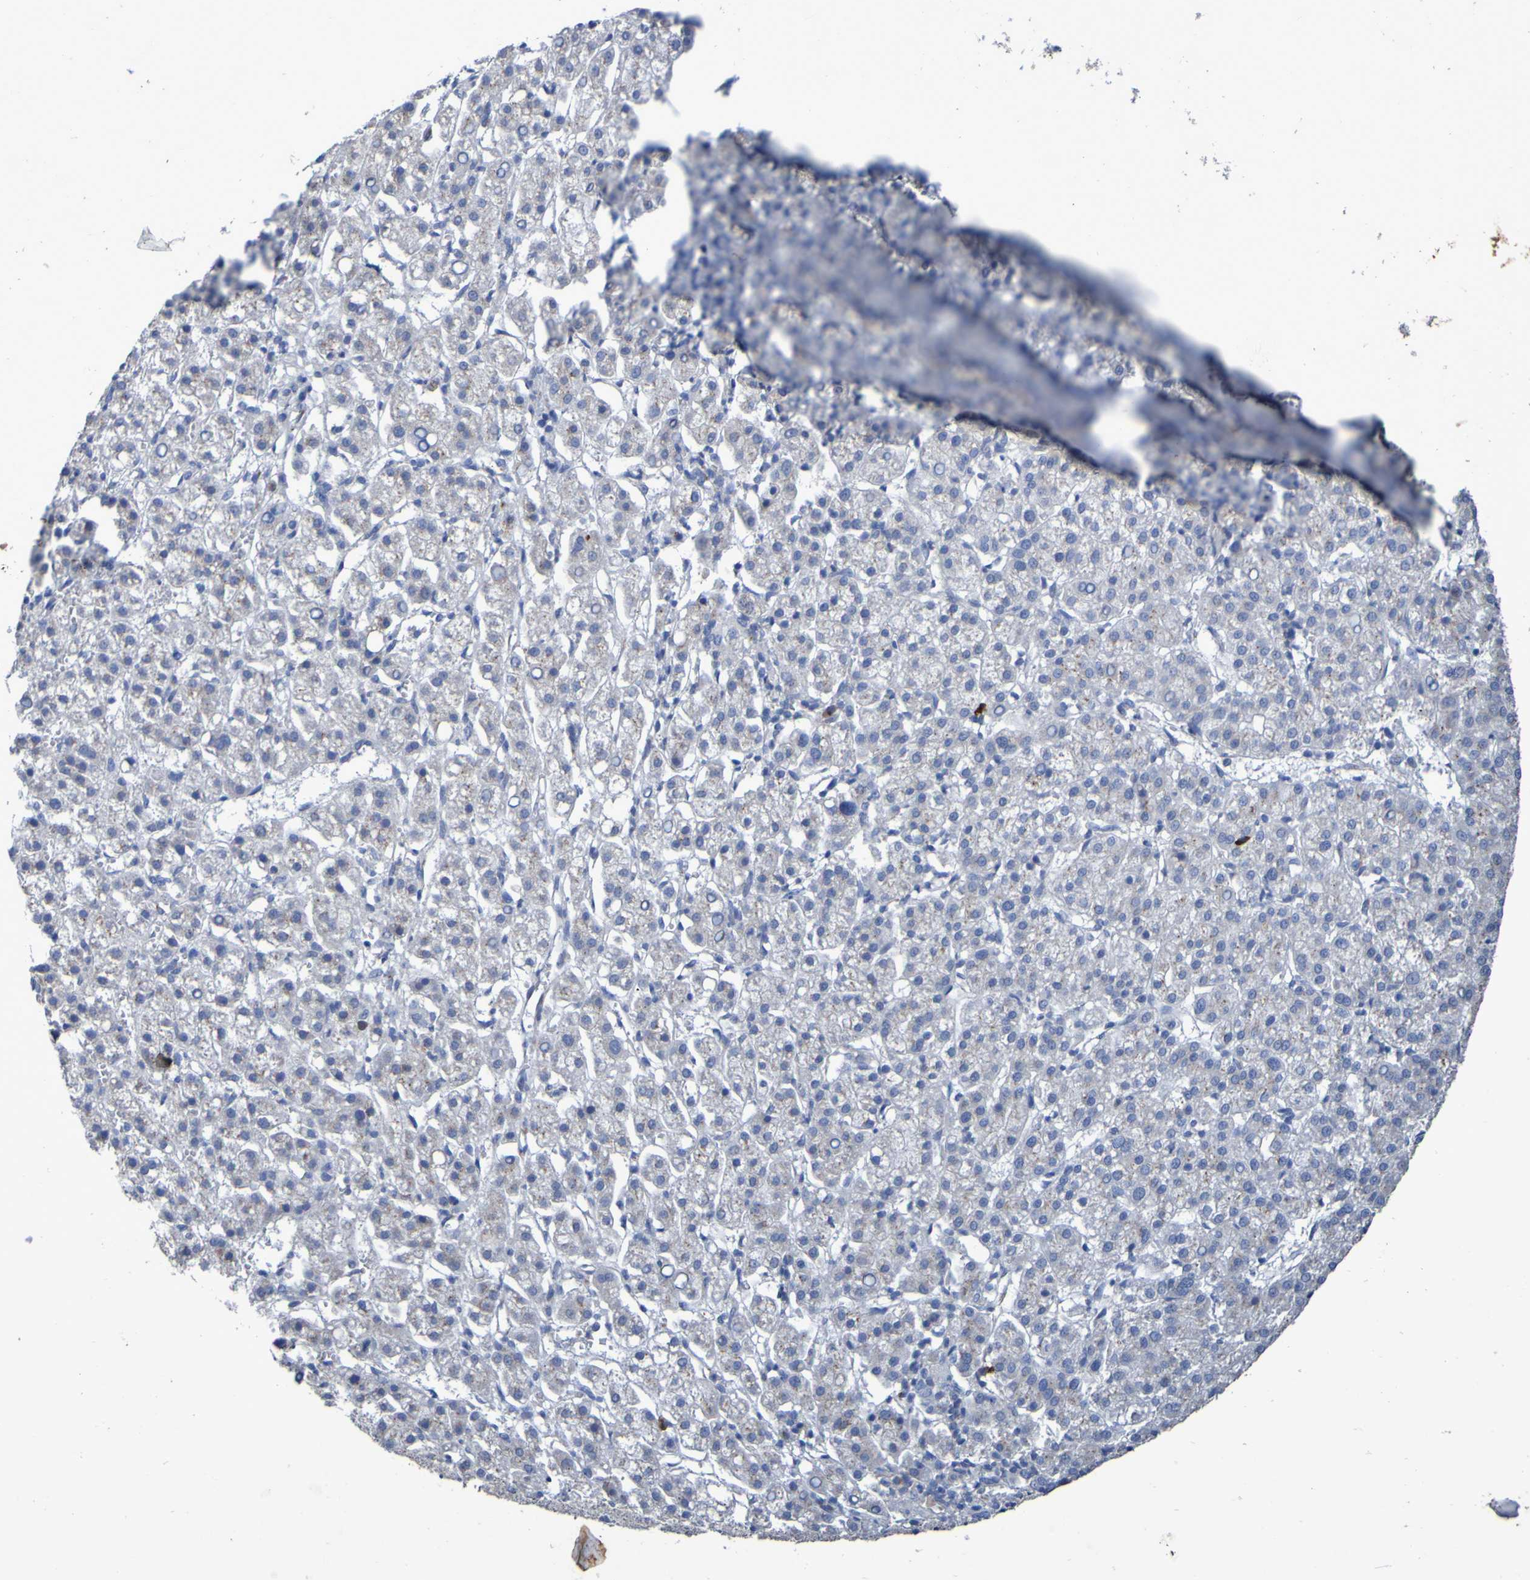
{"staining": {"intensity": "weak", "quantity": "<25%", "location": "cytoplasmic/membranous"}, "tissue": "liver cancer", "cell_type": "Tumor cells", "image_type": "cancer", "snomed": [{"axis": "morphology", "description": "Carcinoma, Hepatocellular, NOS"}, {"axis": "topography", "description": "Liver"}], "caption": "Immunohistochemical staining of hepatocellular carcinoma (liver) demonstrates no significant staining in tumor cells.", "gene": "C11orf24", "patient": {"sex": "female", "age": 58}}